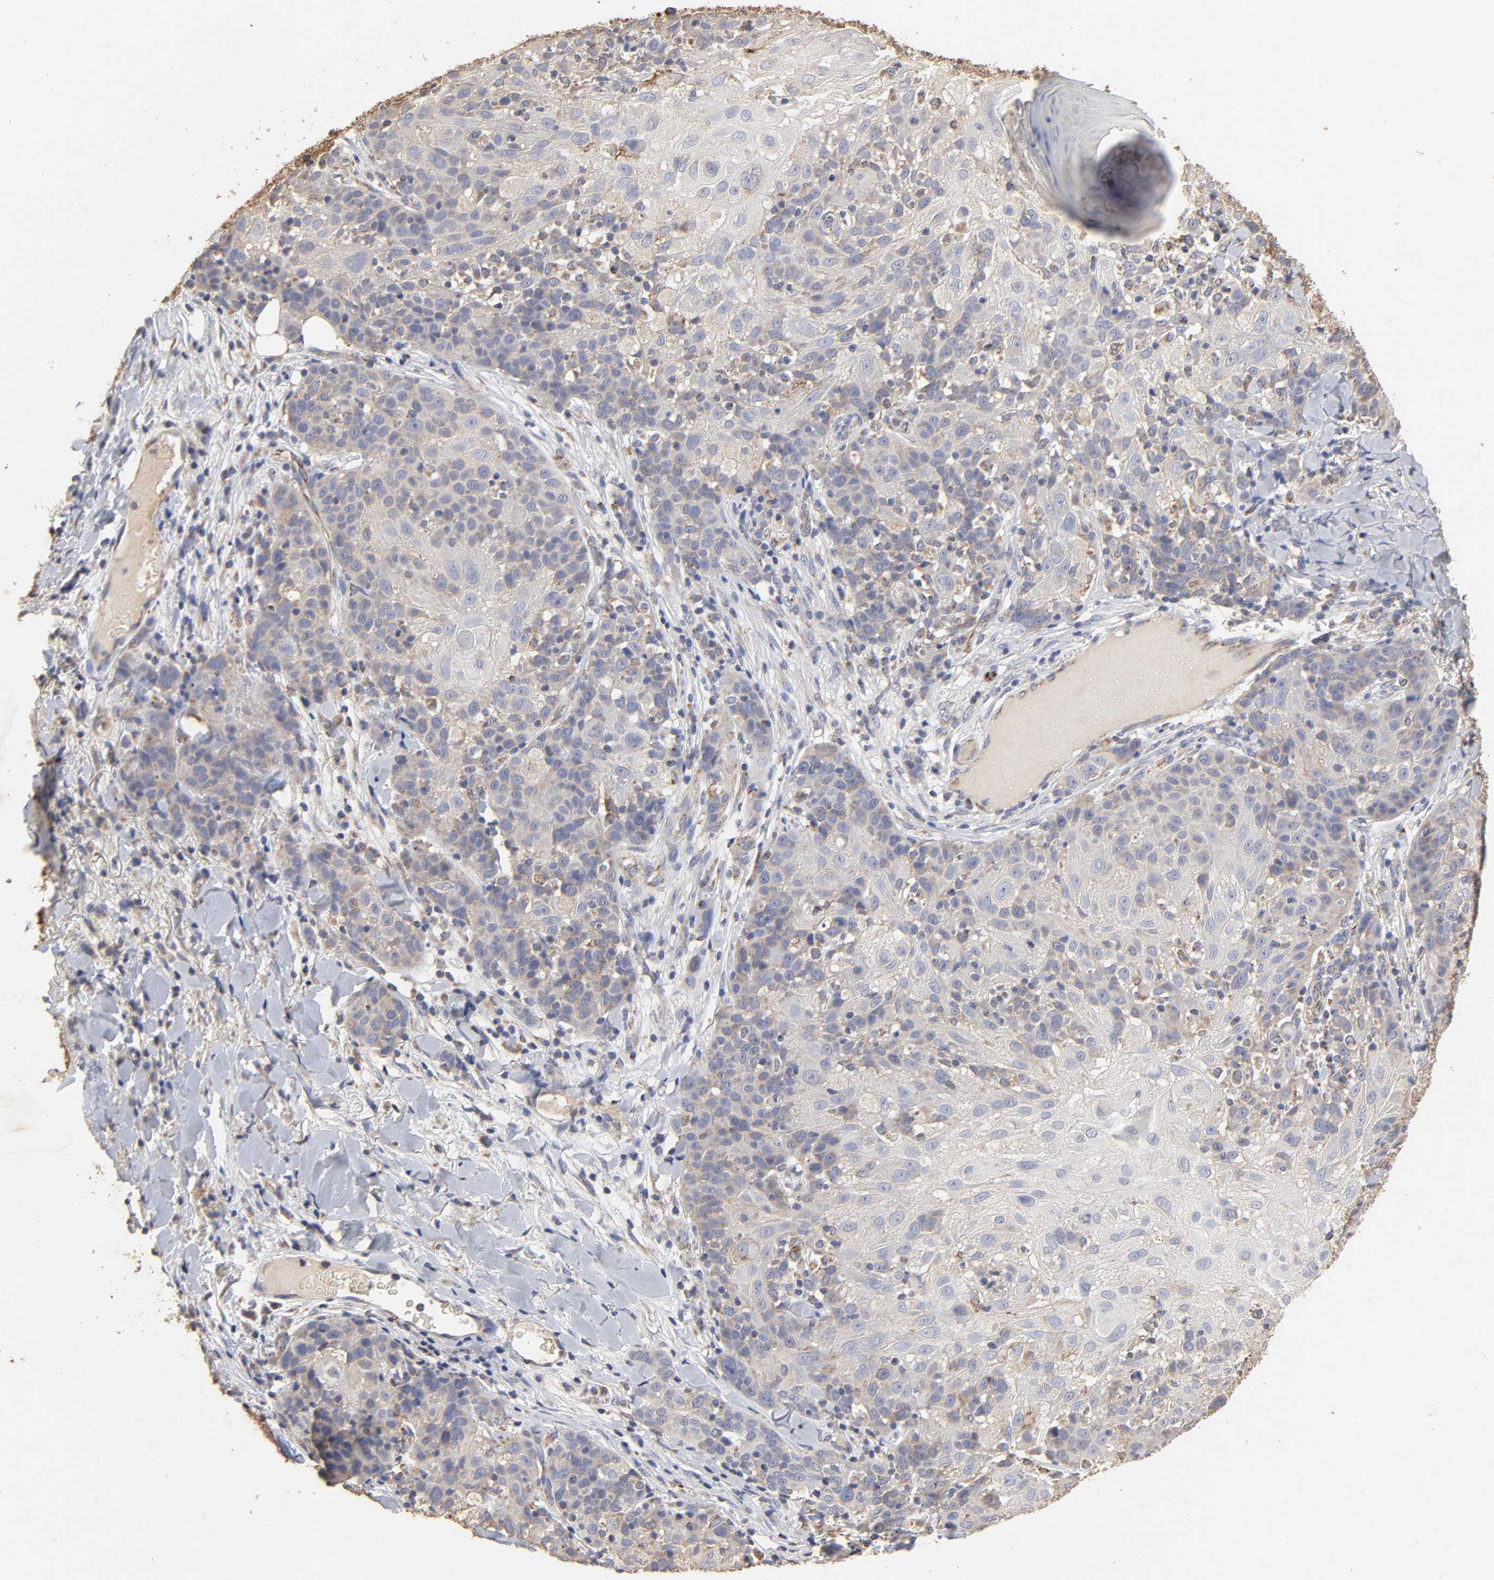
{"staining": {"intensity": "weak", "quantity": "25%-75%", "location": "cytoplasmic/membranous"}, "tissue": "skin cancer", "cell_type": "Tumor cells", "image_type": "cancer", "snomed": [{"axis": "morphology", "description": "Normal tissue, NOS"}, {"axis": "morphology", "description": "Squamous cell carcinoma, NOS"}, {"axis": "topography", "description": "Skin"}], "caption": "Tumor cells display low levels of weak cytoplasmic/membranous expression in approximately 25%-75% of cells in skin squamous cell carcinoma.", "gene": "CYCS", "patient": {"sex": "female", "age": 83}}